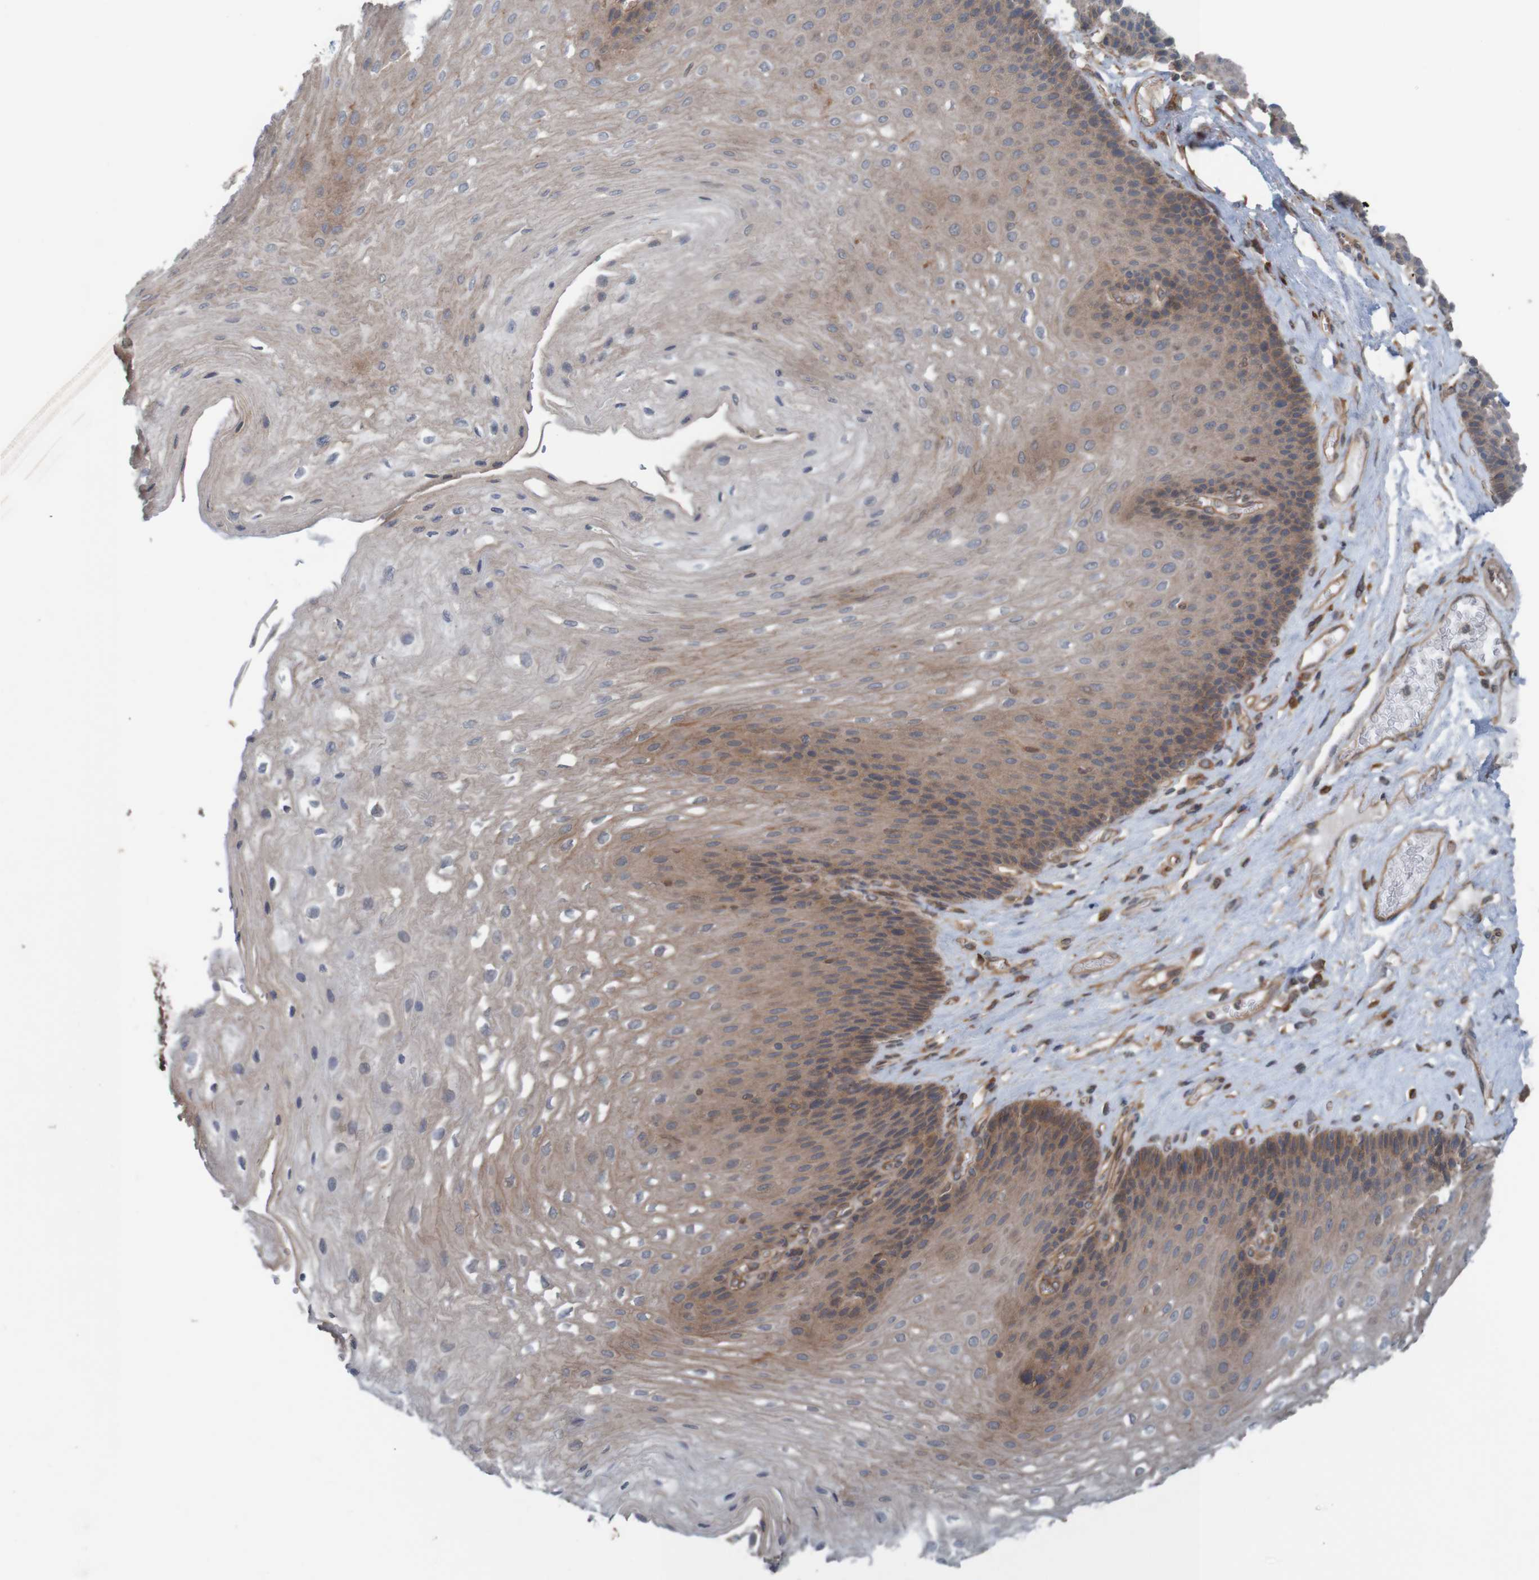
{"staining": {"intensity": "moderate", "quantity": ">75%", "location": "cytoplasmic/membranous"}, "tissue": "esophagus", "cell_type": "Squamous epithelial cells", "image_type": "normal", "snomed": [{"axis": "morphology", "description": "Normal tissue, NOS"}, {"axis": "topography", "description": "Esophagus"}], "caption": "An immunohistochemistry (IHC) image of benign tissue is shown. Protein staining in brown highlights moderate cytoplasmic/membranous positivity in esophagus within squamous epithelial cells. The staining is performed using DAB (3,3'-diaminobenzidine) brown chromogen to label protein expression. The nuclei are counter-stained blue using hematoxylin.", "gene": "ARHGEF11", "patient": {"sex": "female", "age": 72}}